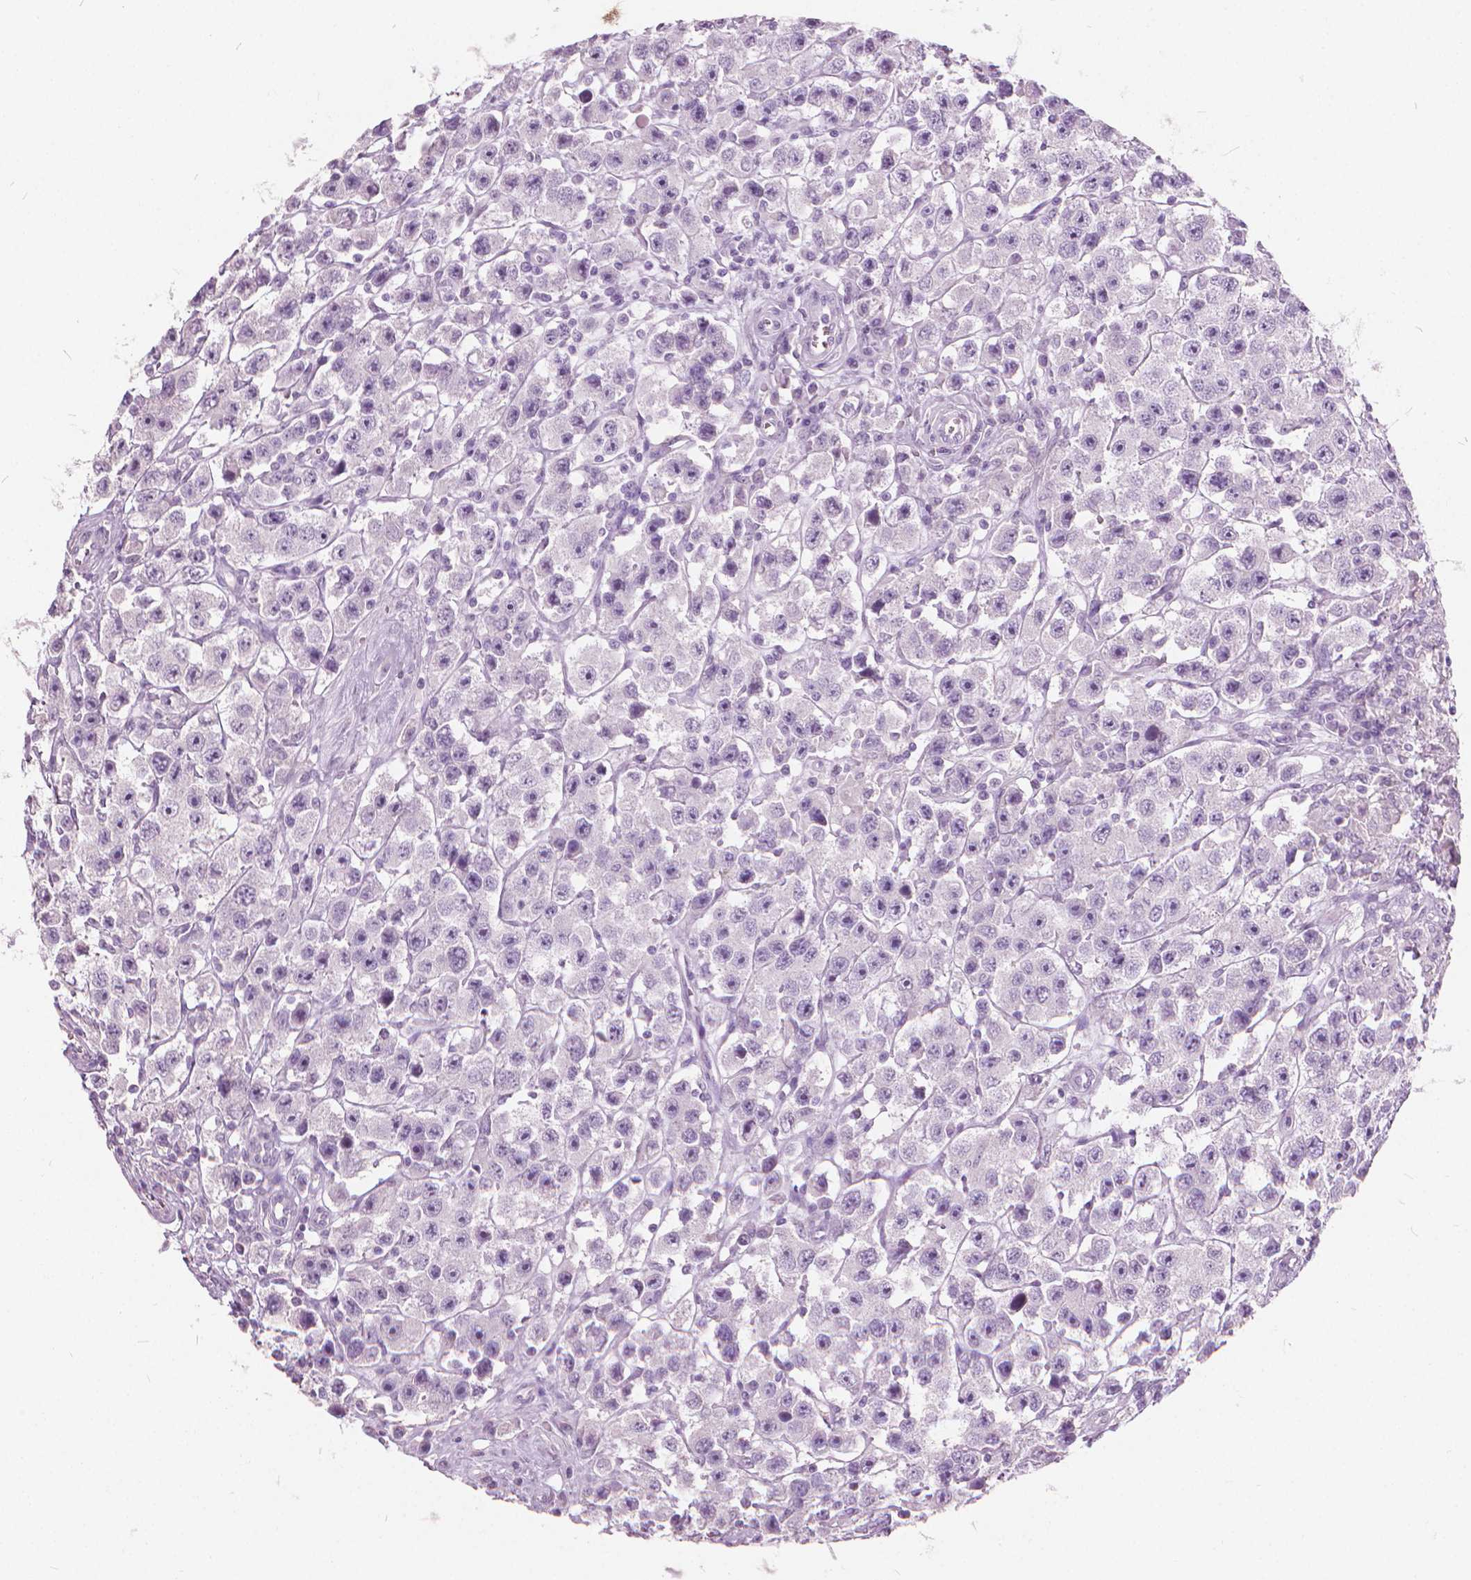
{"staining": {"intensity": "negative", "quantity": "none", "location": "none"}, "tissue": "testis cancer", "cell_type": "Tumor cells", "image_type": "cancer", "snomed": [{"axis": "morphology", "description": "Seminoma, NOS"}, {"axis": "topography", "description": "Testis"}], "caption": "The photomicrograph shows no staining of tumor cells in testis seminoma. The staining is performed using DAB brown chromogen with nuclei counter-stained in using hematoxylin.", "gene": "DNM1", "patient": {"sex": "male", "age": 45}}